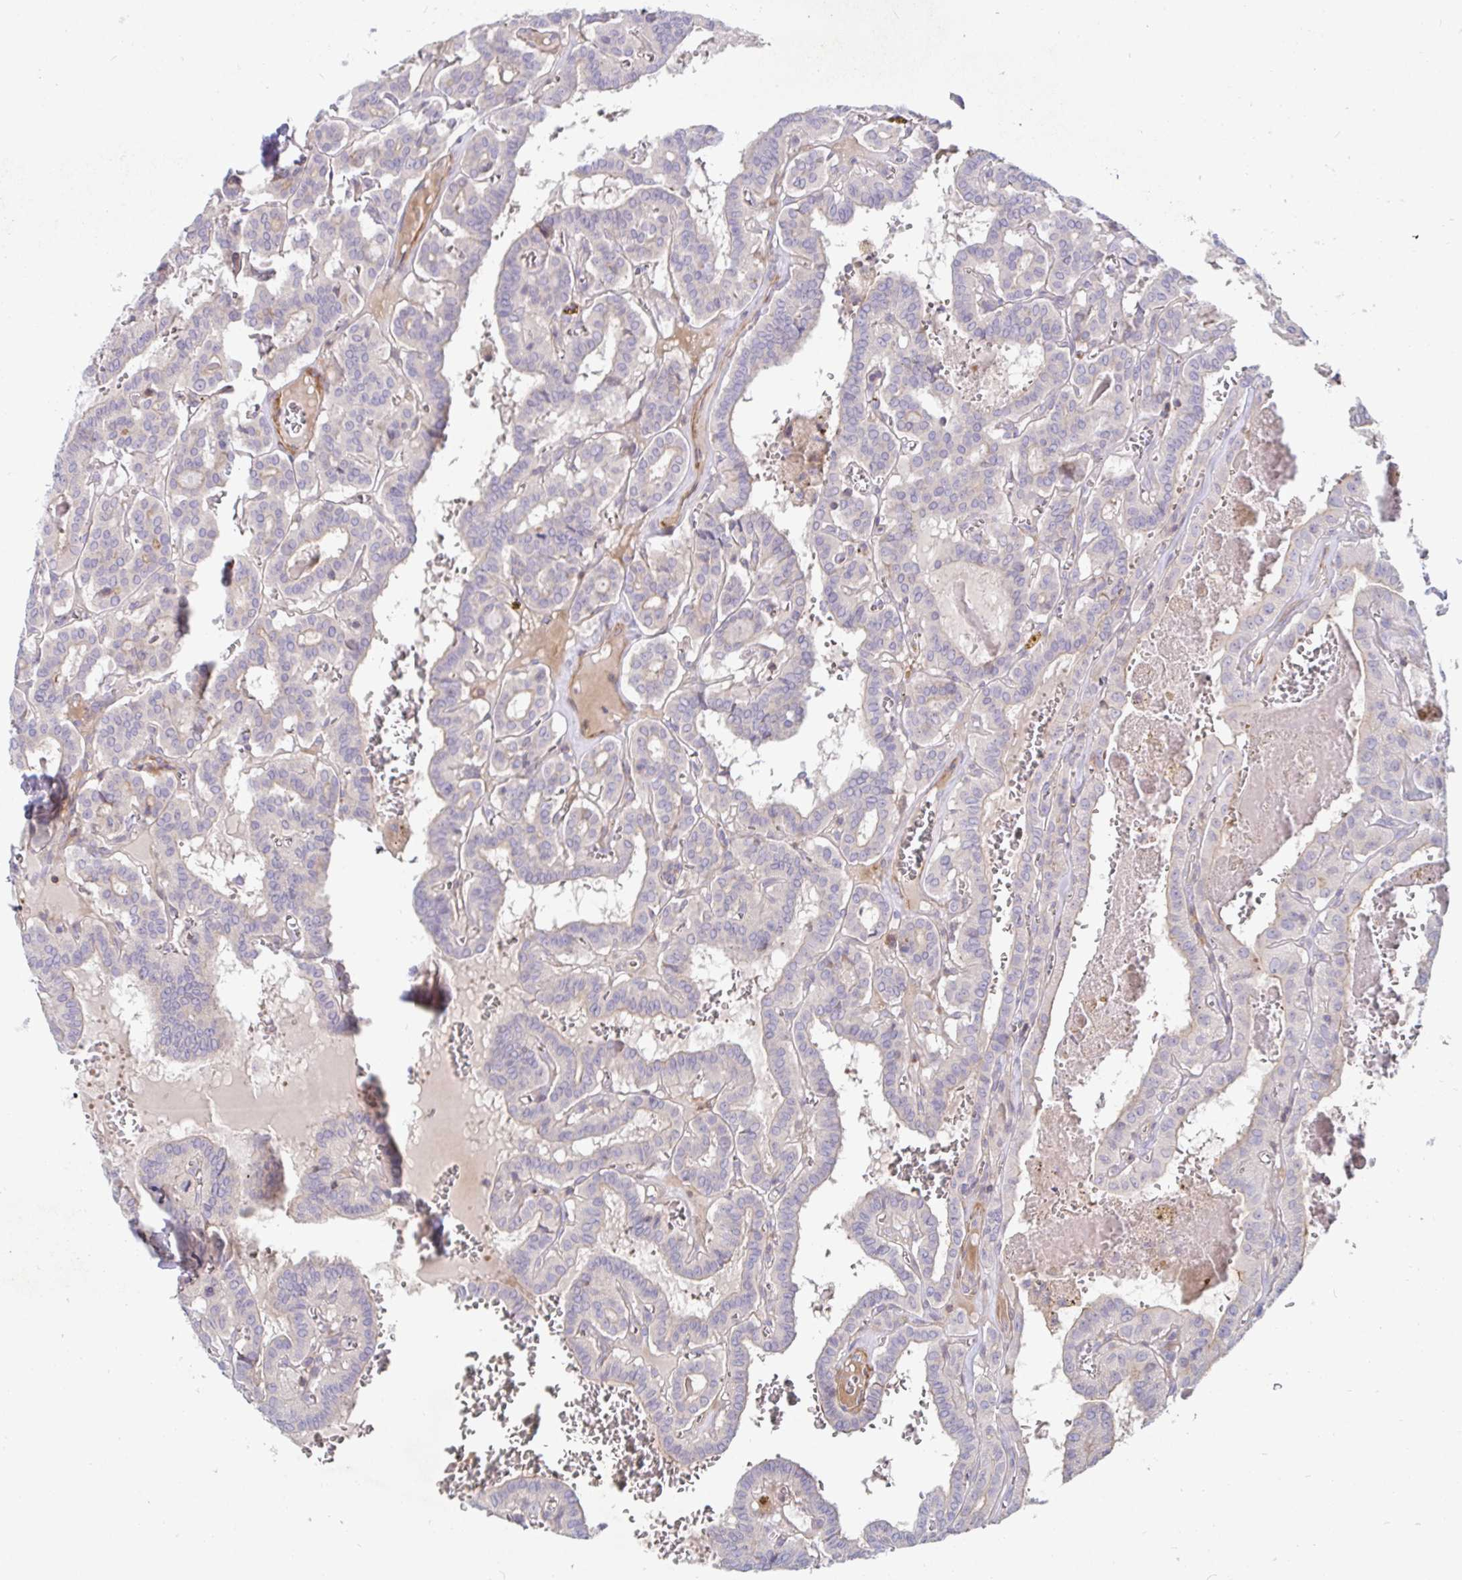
{"staining": {"intensity": "negative", "quantity": "none", "location": "none"}, "tissue": "thyroid cancer", "cell_type": "Tumor cells", "image_type": "cancer", "snomed": [{"axis": "morphology", "description": "Papillary adenocarcinoma, NOS"}, {"axis": "topography", "description": "Thyroid gland"}], "caption": "This is a photomicrograph of immunohistochemistry staining of thyroid cancer (papillary adenocarcinoma), which shows no staining in tumor cells. Brightfield microscopy of IHC stained with DAB (brown) and hematoxylin (blue), captured at high magnification.", "gene": "SSH2", "patient": {"sex": "female", "age": 21}}